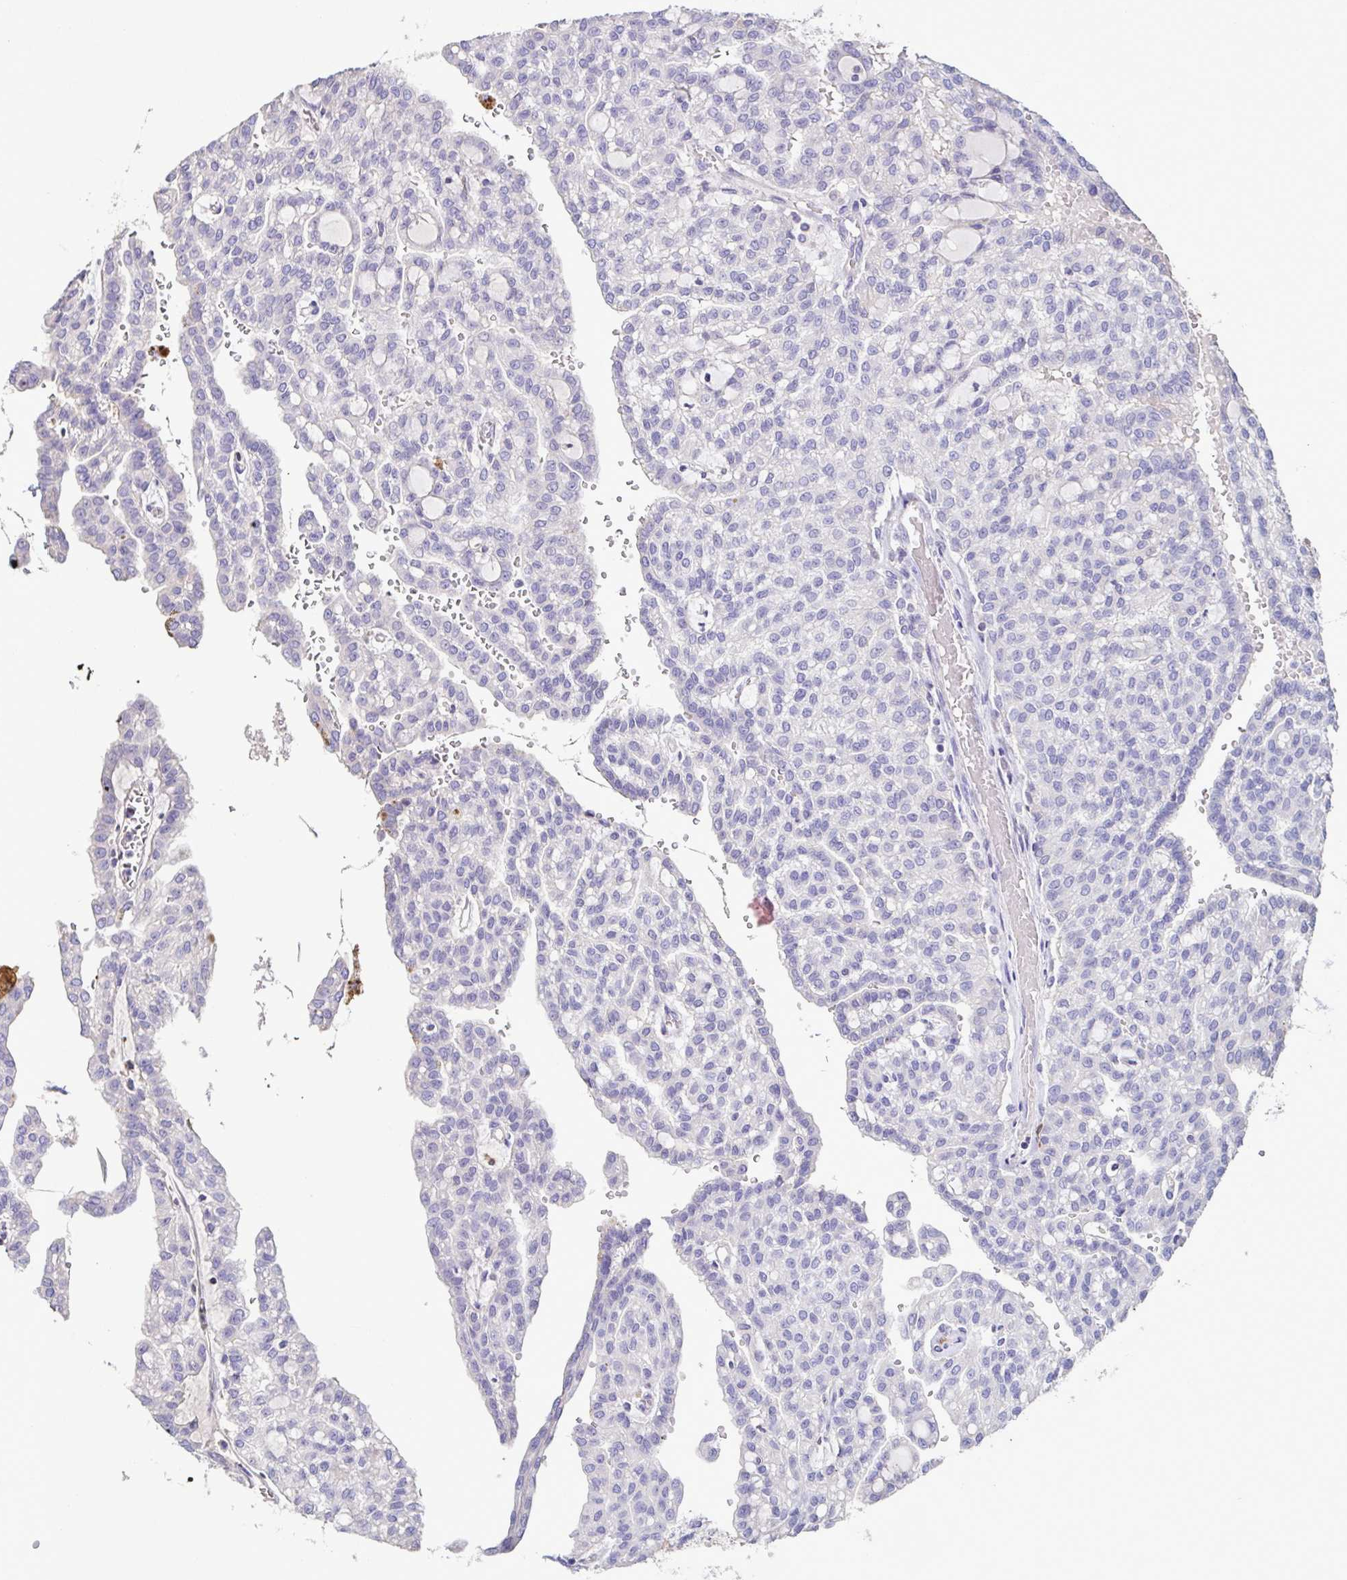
{"staining": {"intensity": "negative", "quantity": "none", "location": "none"}, "tissue": "renal cancer", "cell_type": "Tumor cells", "image_type": "cancer", "snomed": [{"axis": "morphology", "description": "Adenocarcinoma, NOS"}, {"axis": "topography", "description": "Kidney"}], "caption": "High power microscopy image of an immunohistochemistry (IHC) micrograph of renal adenocarcinoma, revealing no significant positivity in tumor cells.", "gene": "MARCO", "patient": {"sex": "male", "age": 63}}